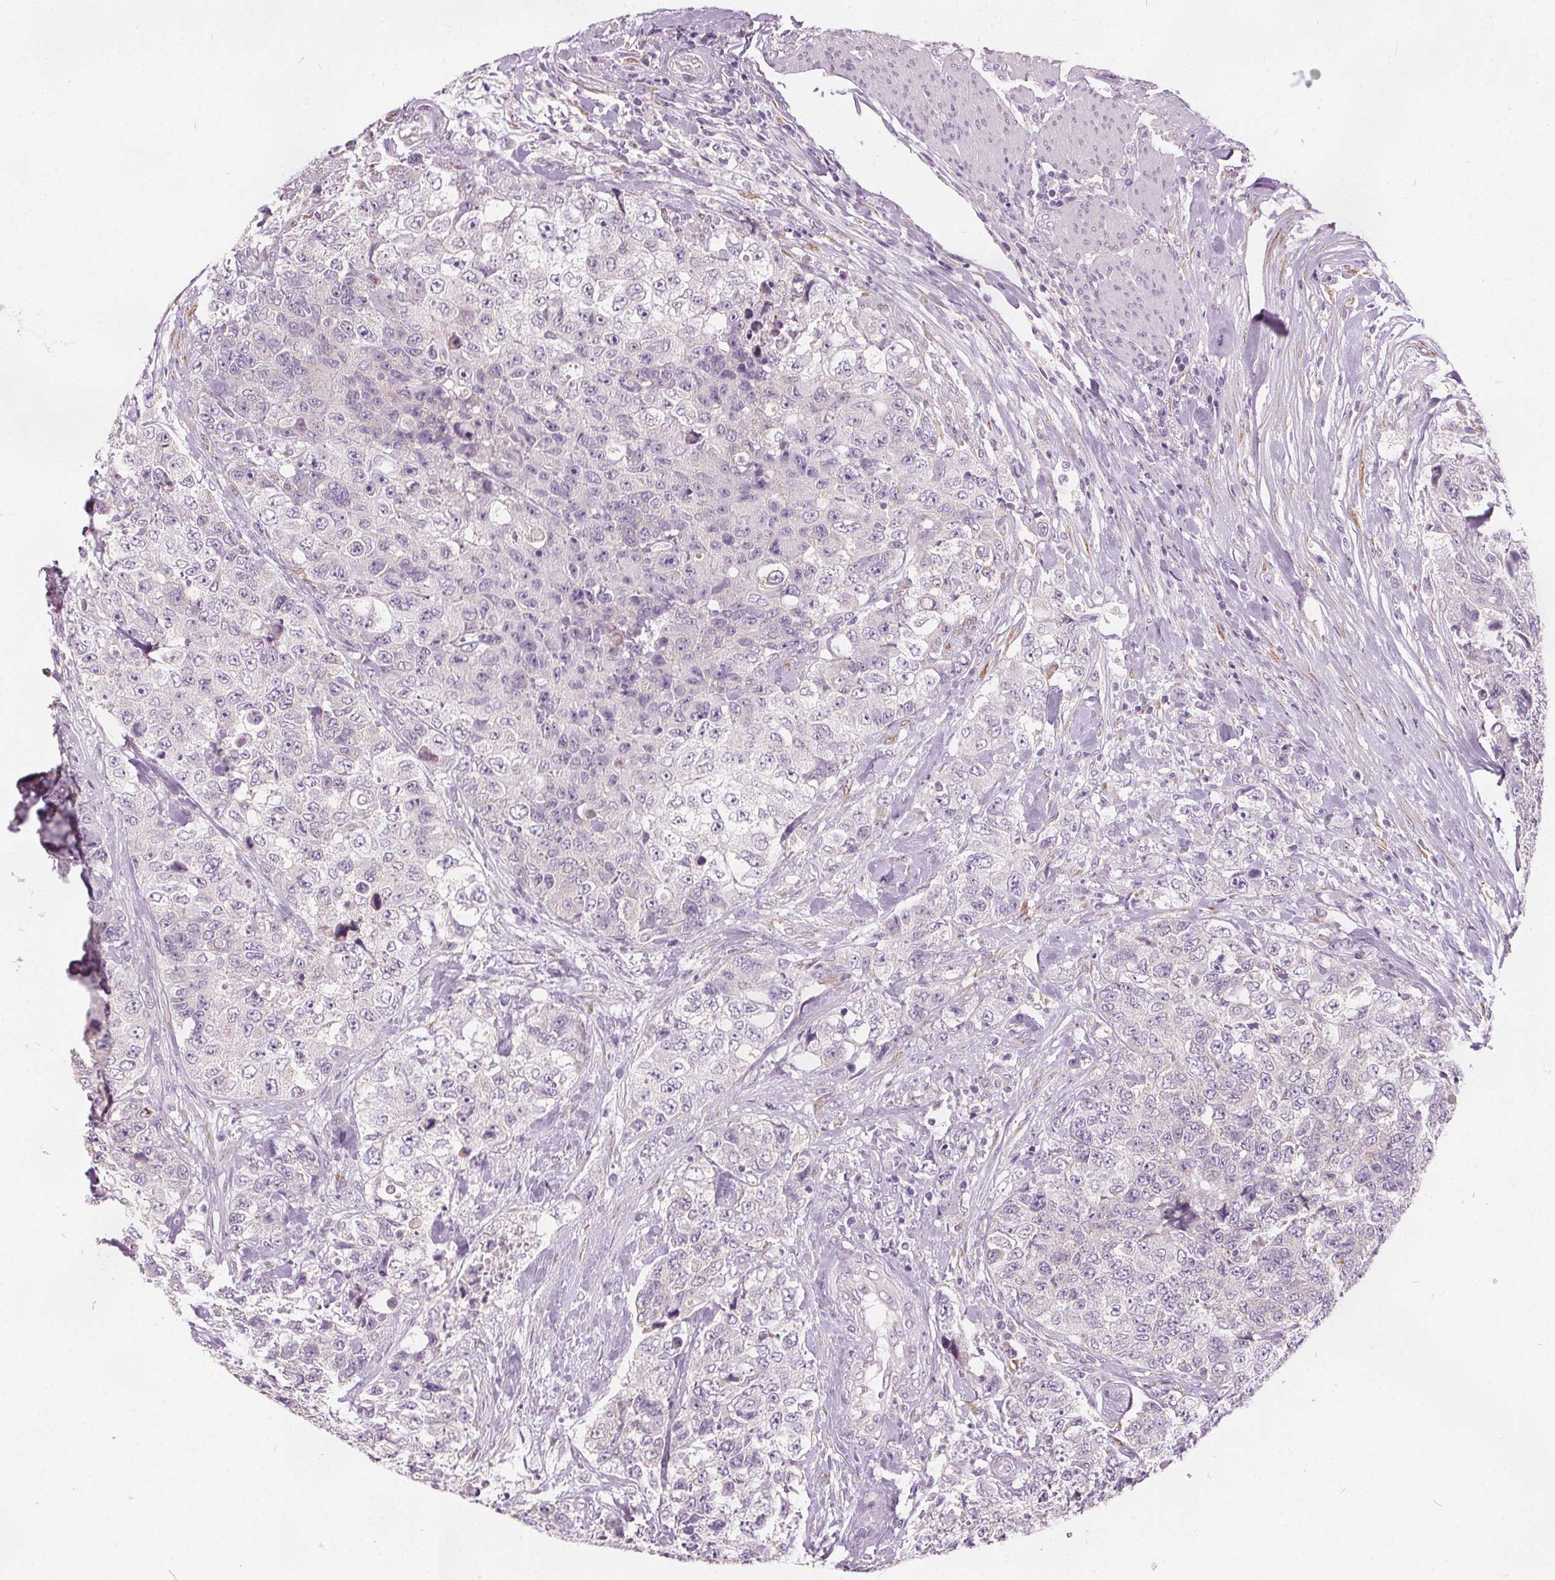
{"staining": {"intensity": "negative", "quantity": "none", "location": "none"}, "tissue": "urothelial cancer", "cell_type": "Tumor cells", "image_type": "cancer", "snomed": [{"axis": "morphology", "description": "Urothelial carcinoma, High grade"}, {"axis": "topography", "description": "Urinary bladder"}], "caption": "Immunohistochemistry micrograph of neoplastic tissue: urothelial cancer stained with DAB shows no significant protein expression in tumor cells.", "gene": "ACOX2", "patient": {"sex": "female", "age": 78}}